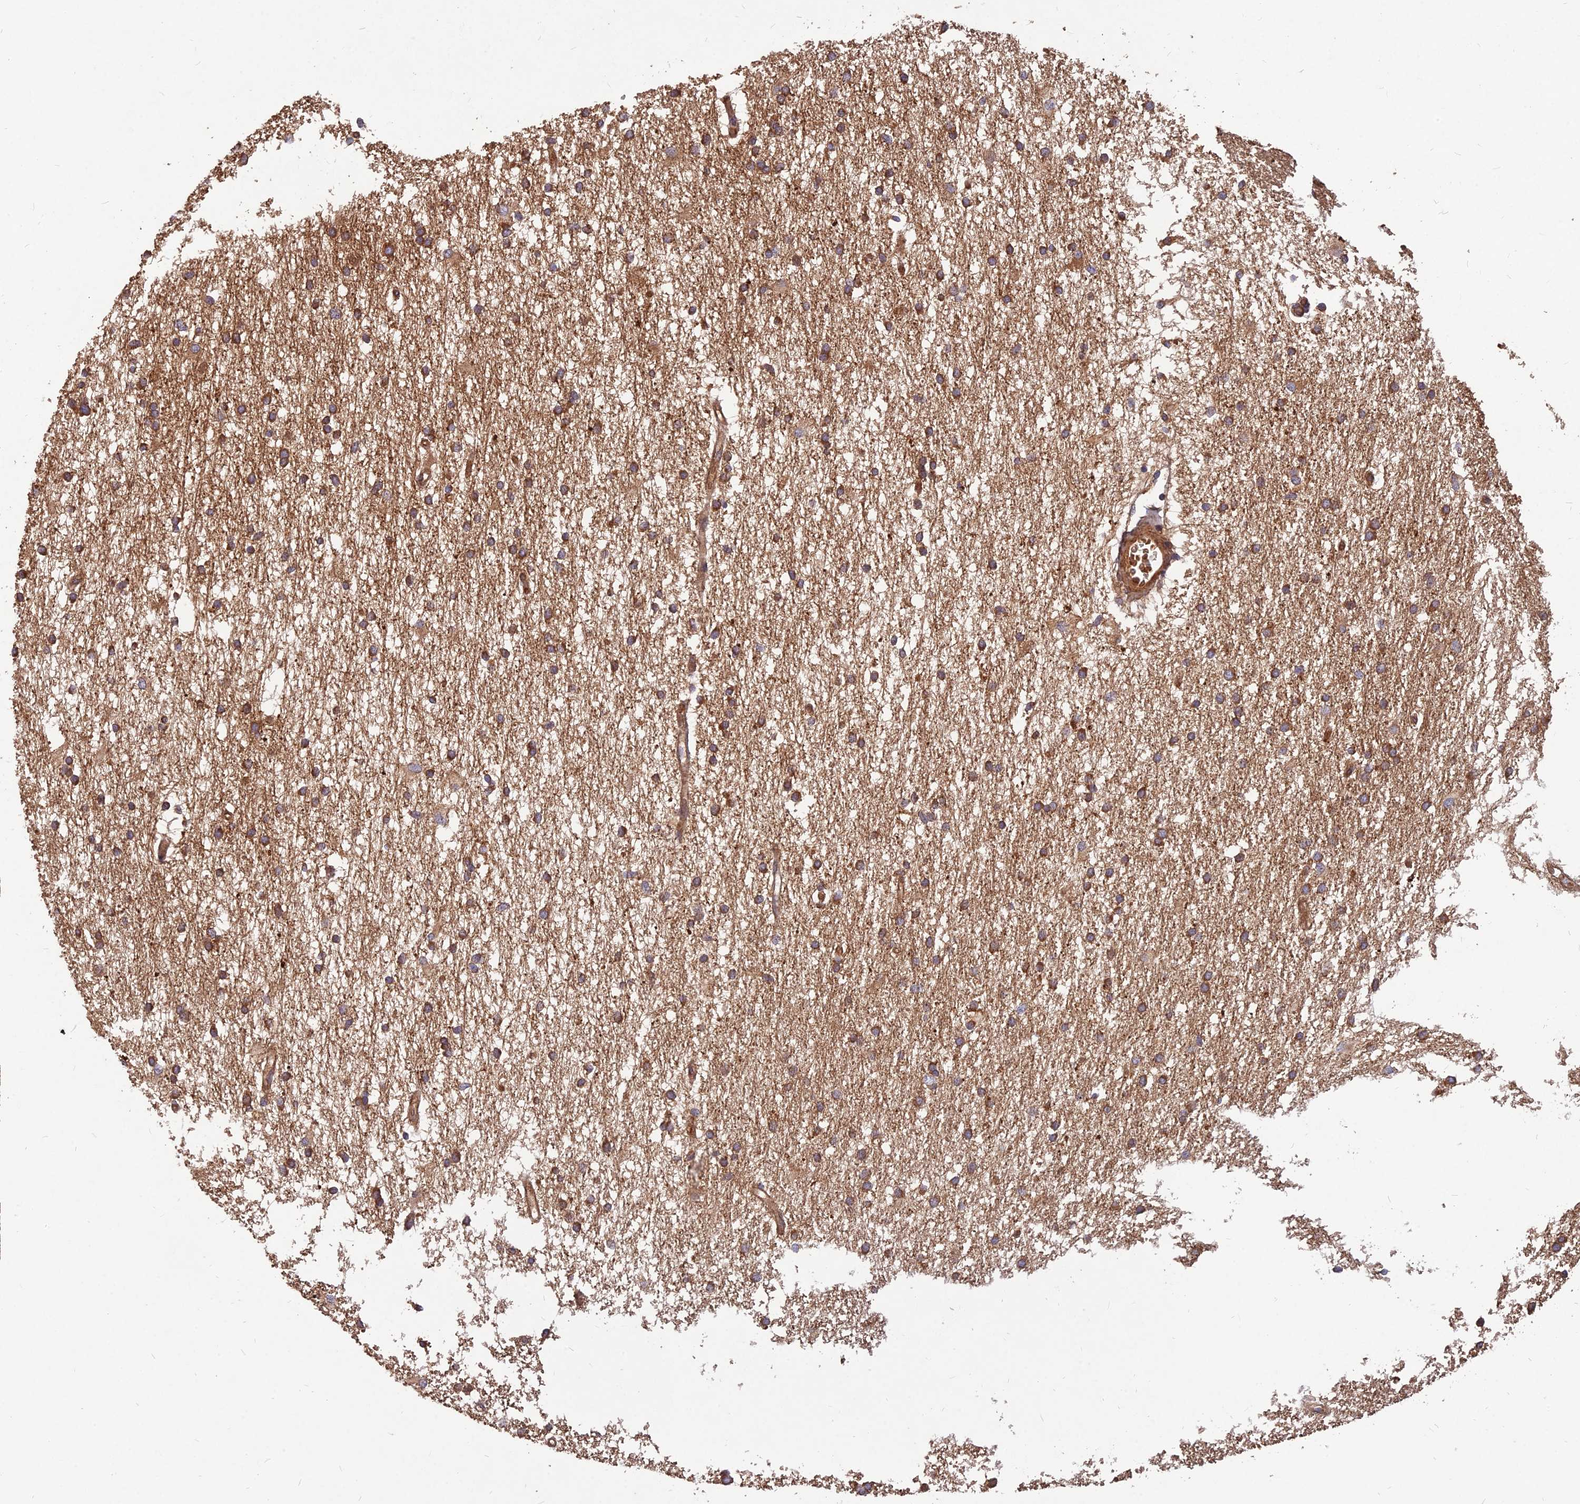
{"staining": {"intensity": "moderate", "quantity": ">75%", "location": "cytoplasmic/membranous"}, "tissue": "glioma", "cell_type": "Tumor cells", "image_type": "cancer", "snomed": [{"axis": "morphology", "description": "Glioma, malignant, High grade"}, {"axis": "topography", "description": "Brain"}], "caption": "Immunohistochemistry (IHC) (DAB (3,3'-diaminobenzidine)) staining of human glioma displays moderate cytoplasmic/membranous protein positivity in about >75% of tumor cells.", "gene": "RELCH", "patient": {"sex": "male", "age": 77}}